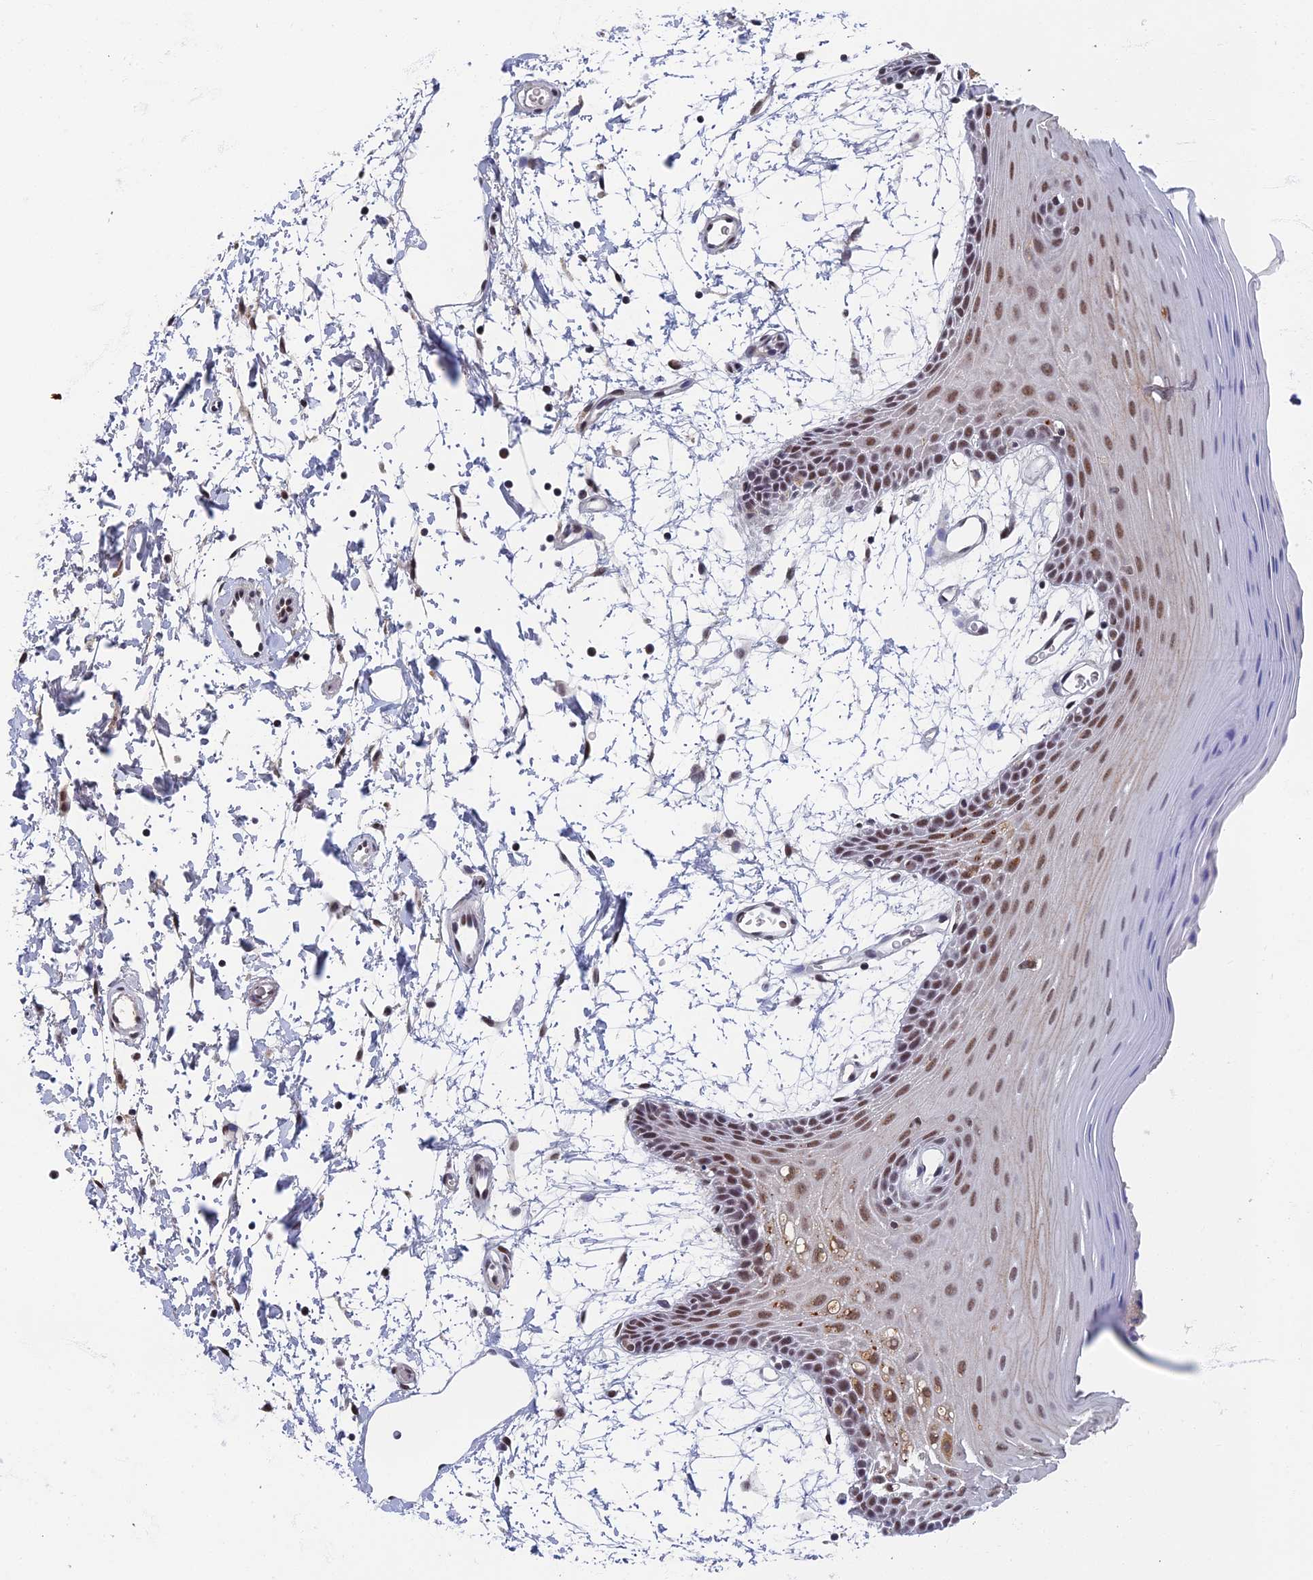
{"staining": {"intensity": "moderate", "quantity": "25%-75%", "location": "nuclear"}, "tissue": "oral mucosa", "cell_type": "Squamous epithelial cells", "image_type": "normal", "snomed": [{"axis": "morphology", "description": "Normal tissue, NOS"}, {"axis": "topography", "description": "Skeletal muscle"}, {"axis": "topography", "description": "Oral tissue"}, {"axis": "topography", "description": "Salivary gland"}, {"axis": "topography", "description": "Peripheral nerve tissue"}], "caption": "Protein analysis of unremarkable oral mucosa demonstrates moderate nuclear positivity in approximately 25%-75% of squamous epithelial cells. The staining was performed using DAB, with brown indicating positive protein expression. Nuclei are stained blue with hematoxylin.", "gene": "TAF13", "patient": {"sex": "male", "age": 54}}